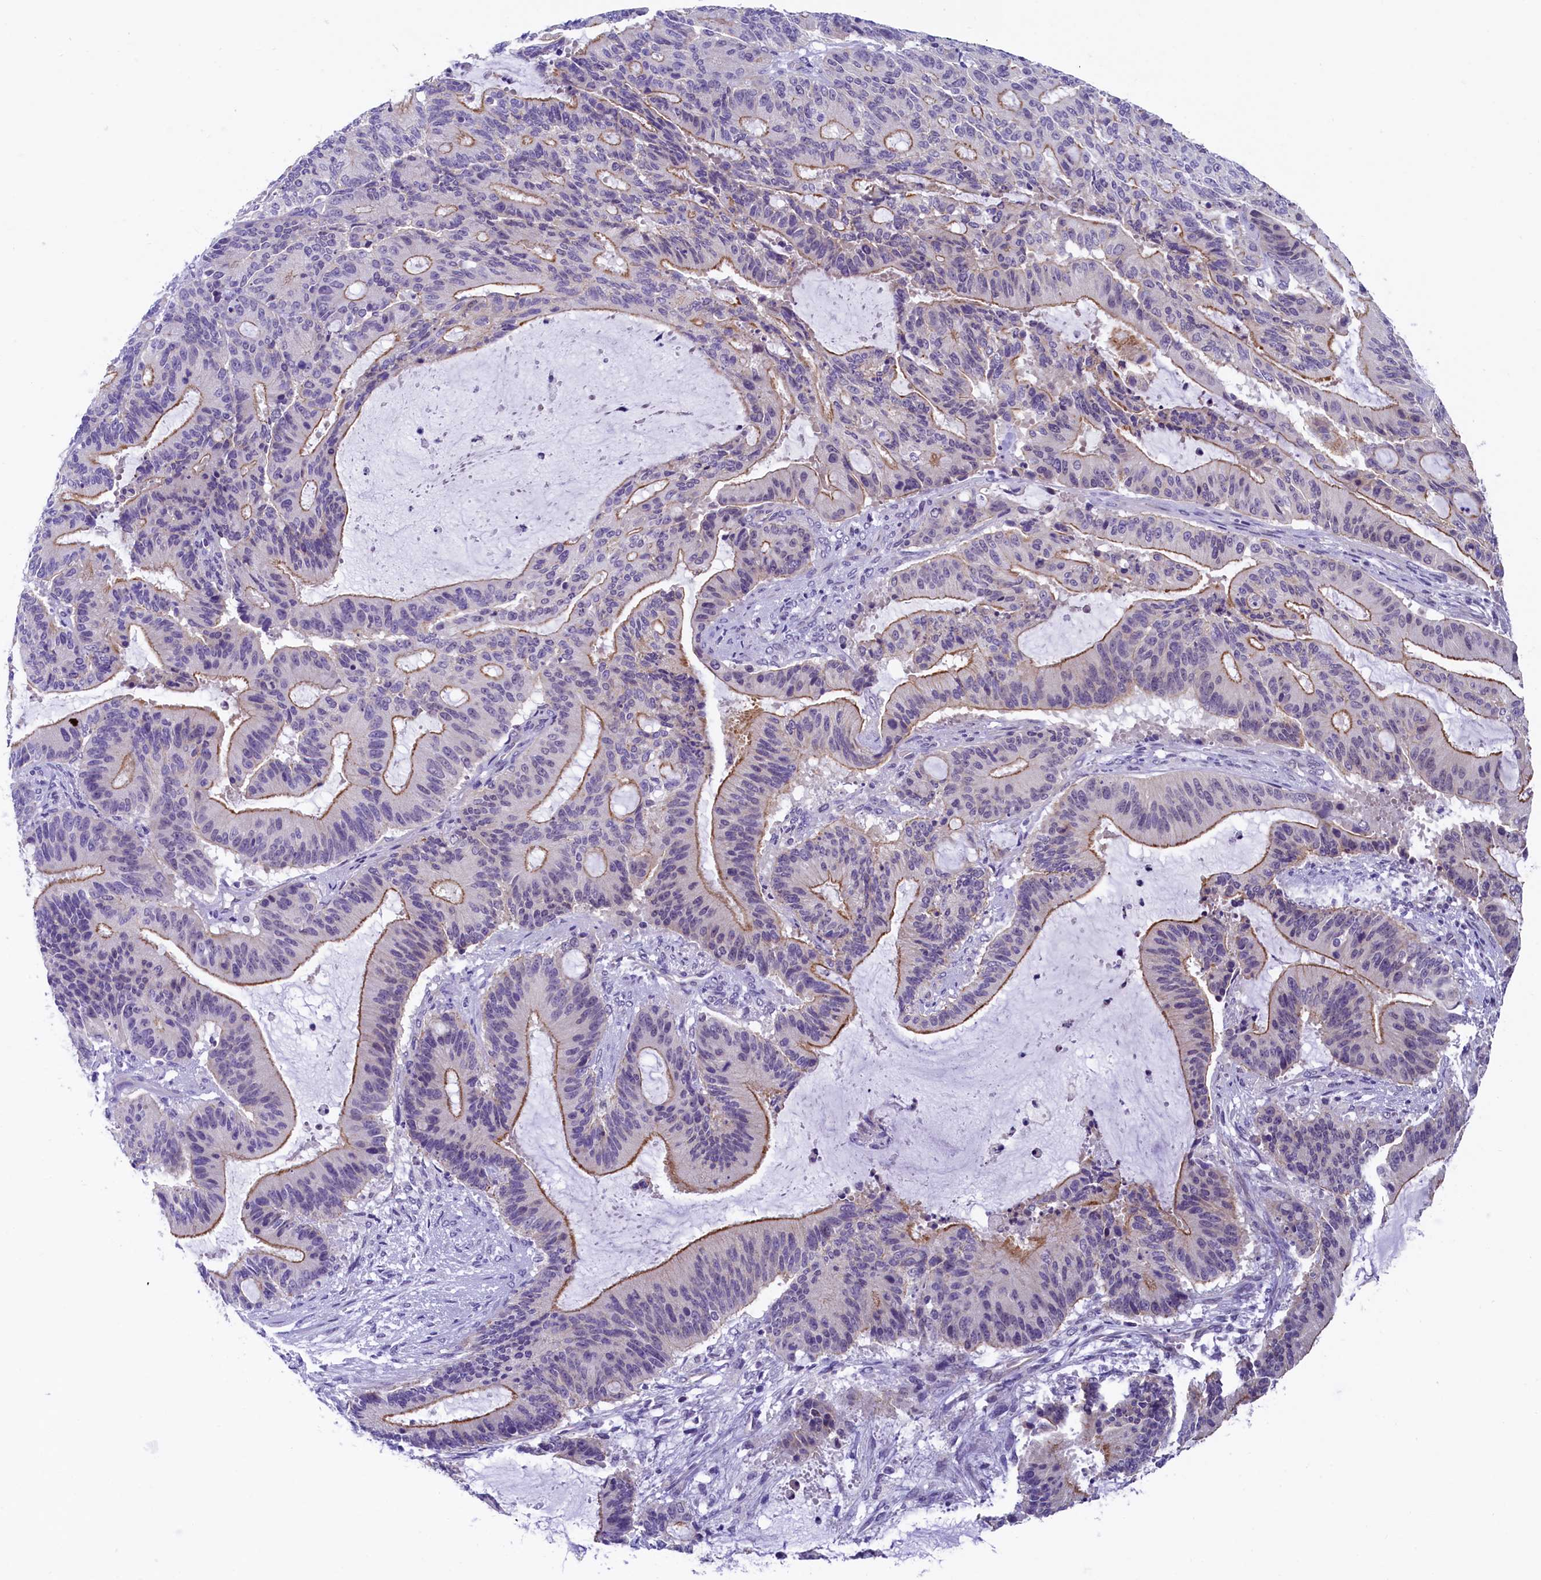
{"staining": {"intensity": "moderate", "quantity": "25%-75%", "location": "cytoplasmic/membranous"}, "tissue": "liver cancer", "cell_type": "Tumor cells", "image_type": "cancer", "snomed": [{"axis": "morphology", "description": "Normal tissue, NOS"}, {"axis": "morphology", "description": "Cholangiocarcinoma"}, {"axis": "topography", "description": "Liver"}, {"axis": "topography", "description": "Peripheral nerve tissue"}], "caption": "The photomicrograph displays staining of cholangiocarcinoma (liver), revealing moderate cytoplasmic/membranous protein positivity (brown color) within tumor cells. The staining was performed using DAB, with brown indicating positive protein expression. Nuclei are stained blue with hematoxylin.", "gene": "ARL14EP", "patient": {"sex": "female", "age": 73}}